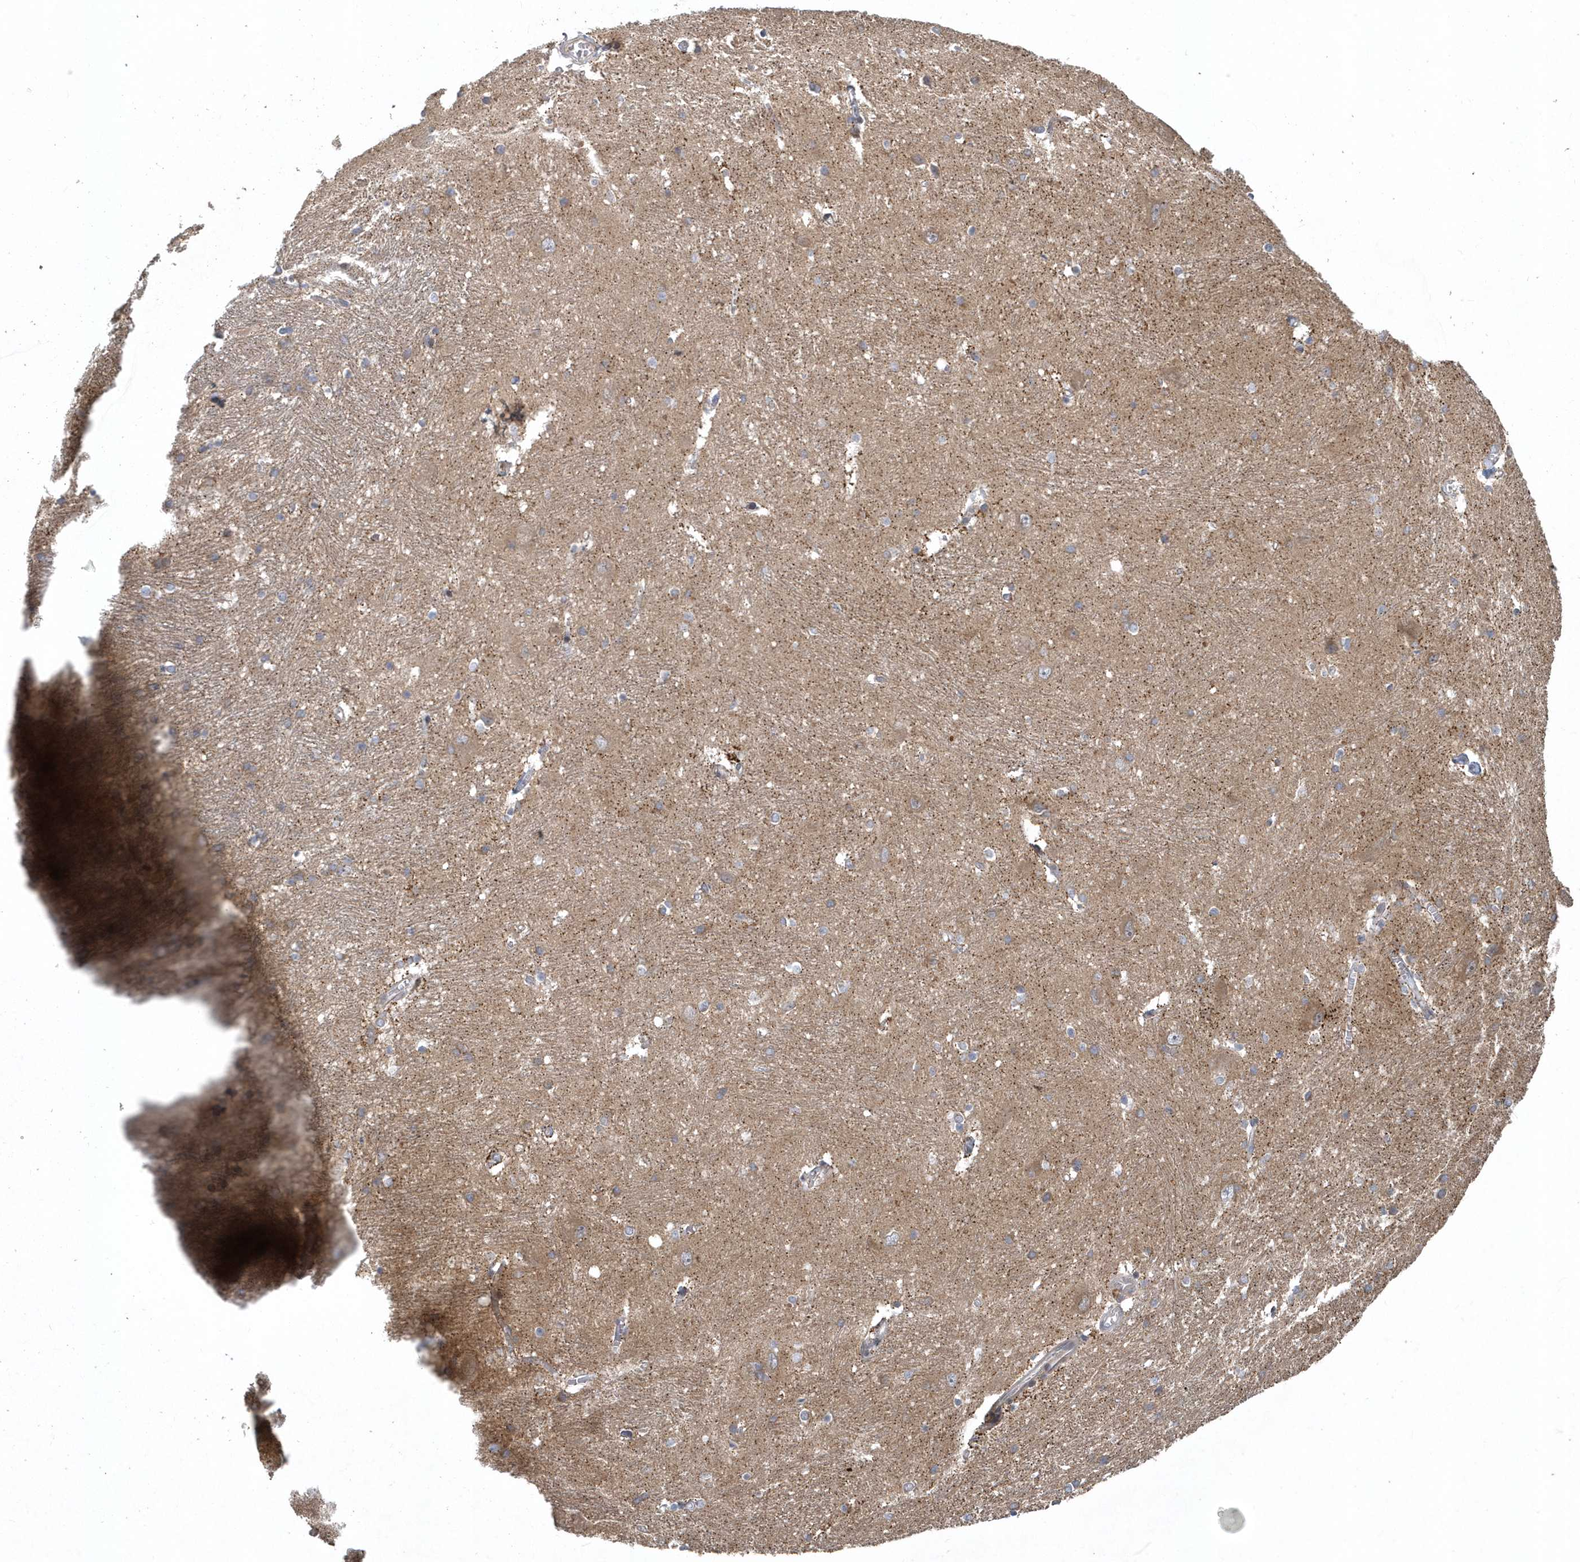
{"staining": {"intensity": "negative", "quantity": "none", "location": "none"}, "tissue": "caudate", "cell_type": "Glial cells", "image_type": "normal", "snomed": [{"axis": "morphology", "description": "Normal tissue, NOS"}, {"axis": "topography", "description": "Lateral ventricle wall"}], "caption": "High power microscopy image of an IHC micrograph of normal caudate, revealing no significant staining in glial cells.", "gene": "TRAIP", "patient": {"sex": "male", "age": 37}}